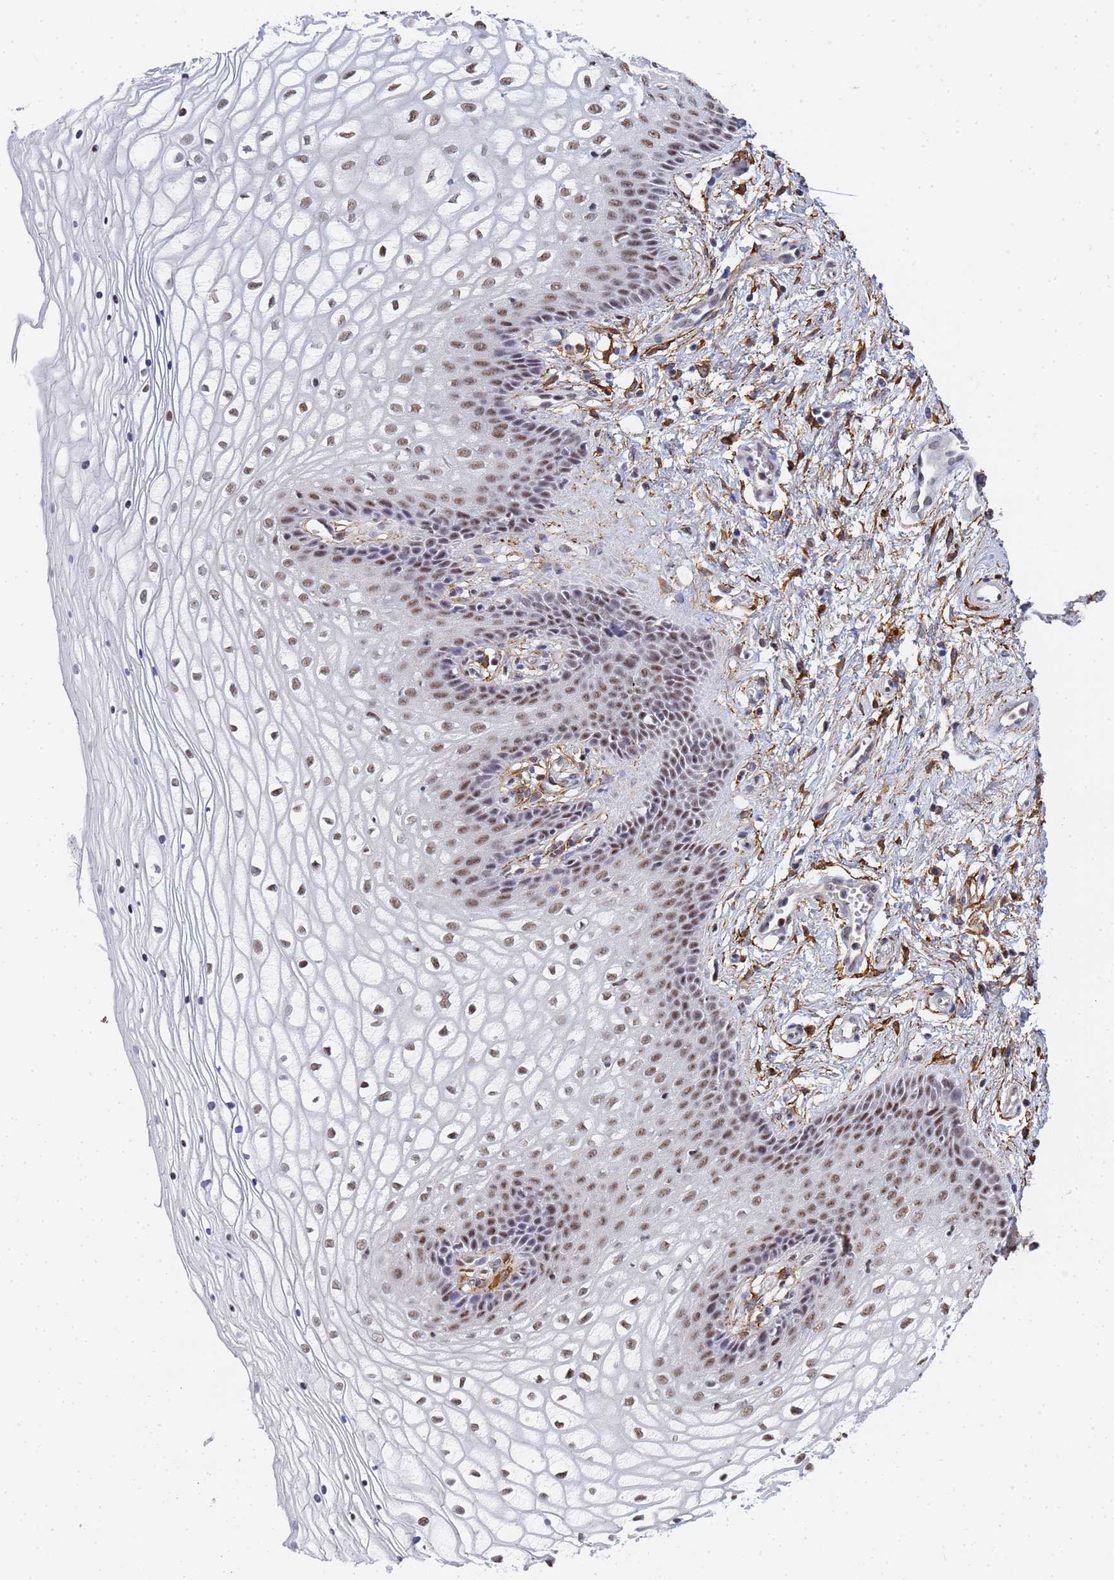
{"staining": {"intensity": "moderate", "quantity": "25%-75%", "location": "nuclear"}, "tissue": "vagina", "cell_type": "Squamous epithelial cells", "image_type": "normal", "snomed": [{"axis": "morphology", "description": "Normal tissue, NOS"}, {"axis": "topography", "description": "Vagina"}], "caption": "DAB immunohistochemical staining of normal human vagina demonstrates moderate nuclear protein expression in approximately 25%-75% of squamous epithelial cells.", "gene": "PRRT4", "patient": {"sex": "female", "age": 34}}